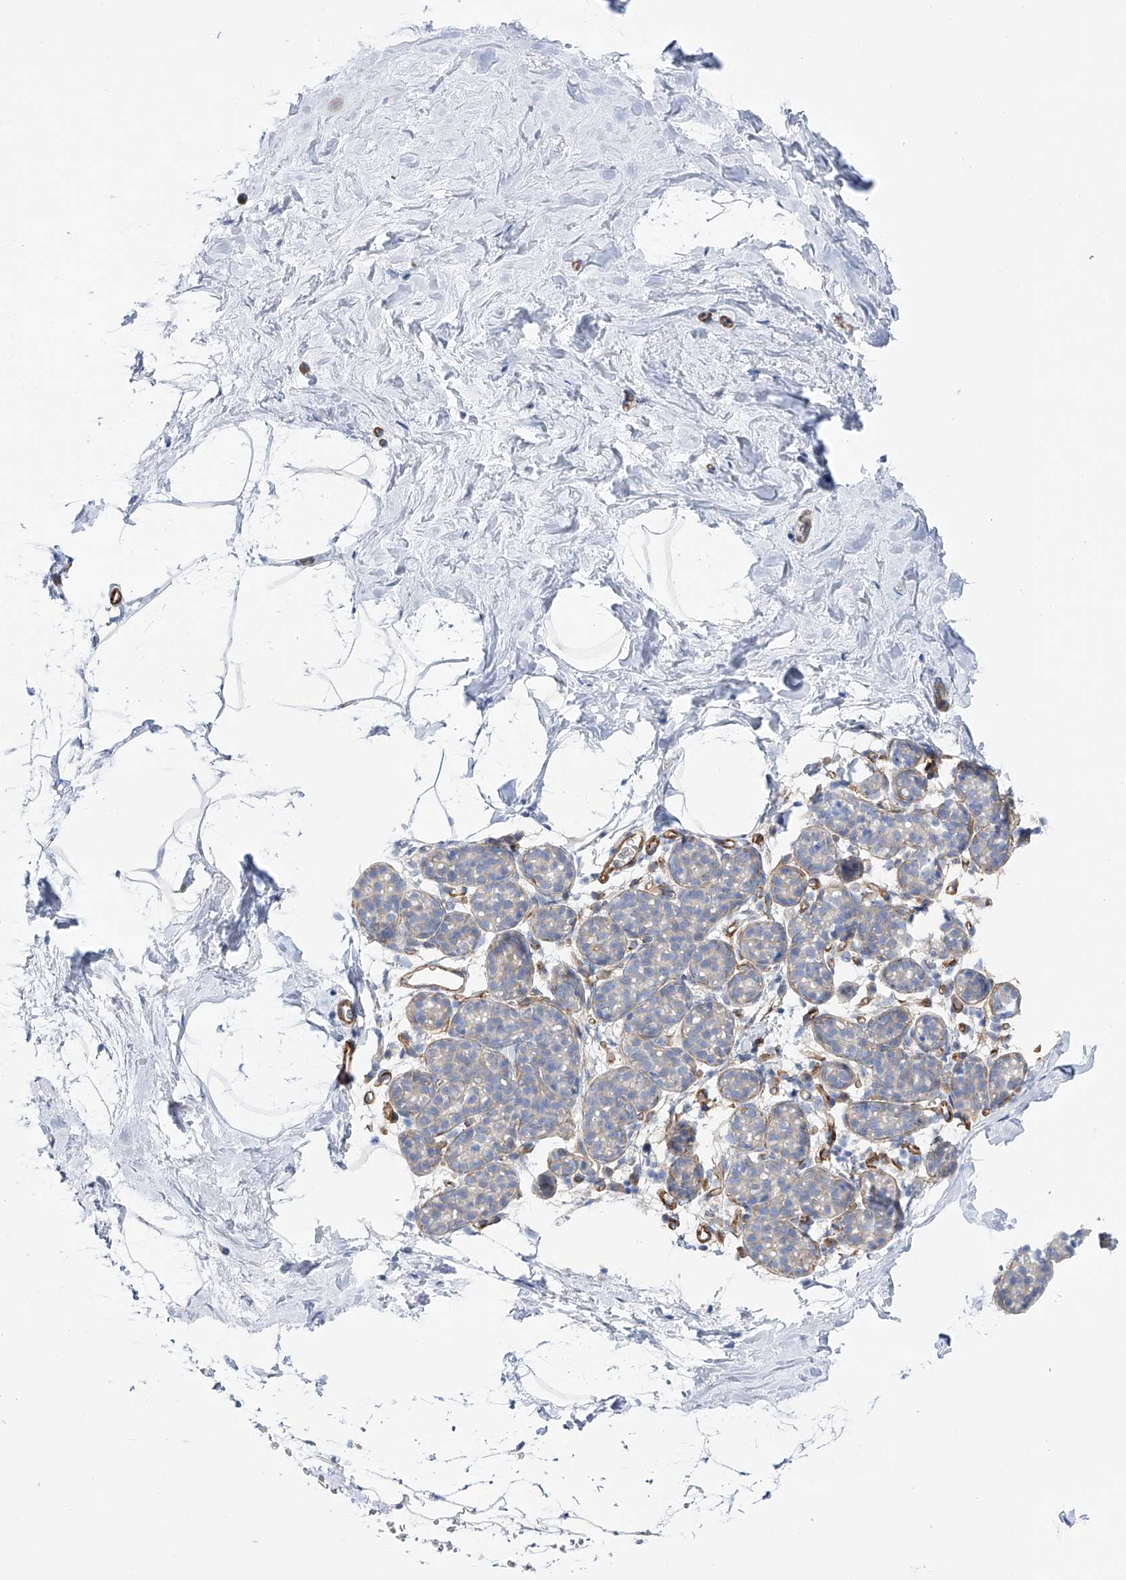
{"staining": {"intensity": "negative", "quantity": "none", "location": "none"}, "tissue": "breast", "cell_type": "Adipocytes", "image_type": "normal", "snomed": [{"axis": "morphology", "description": "Normal tissue, NOS"}, {"axis": "topography", "description": "Breast"}], "caption": "This histopathology image is of benign breast stained with immunohistochemistry to label a protein in brown with the nuclei are counter-stained blue. There is no staining in adipocytes.", "gene": "LCA5", "patient": {"sex": "female", "age": 62}}